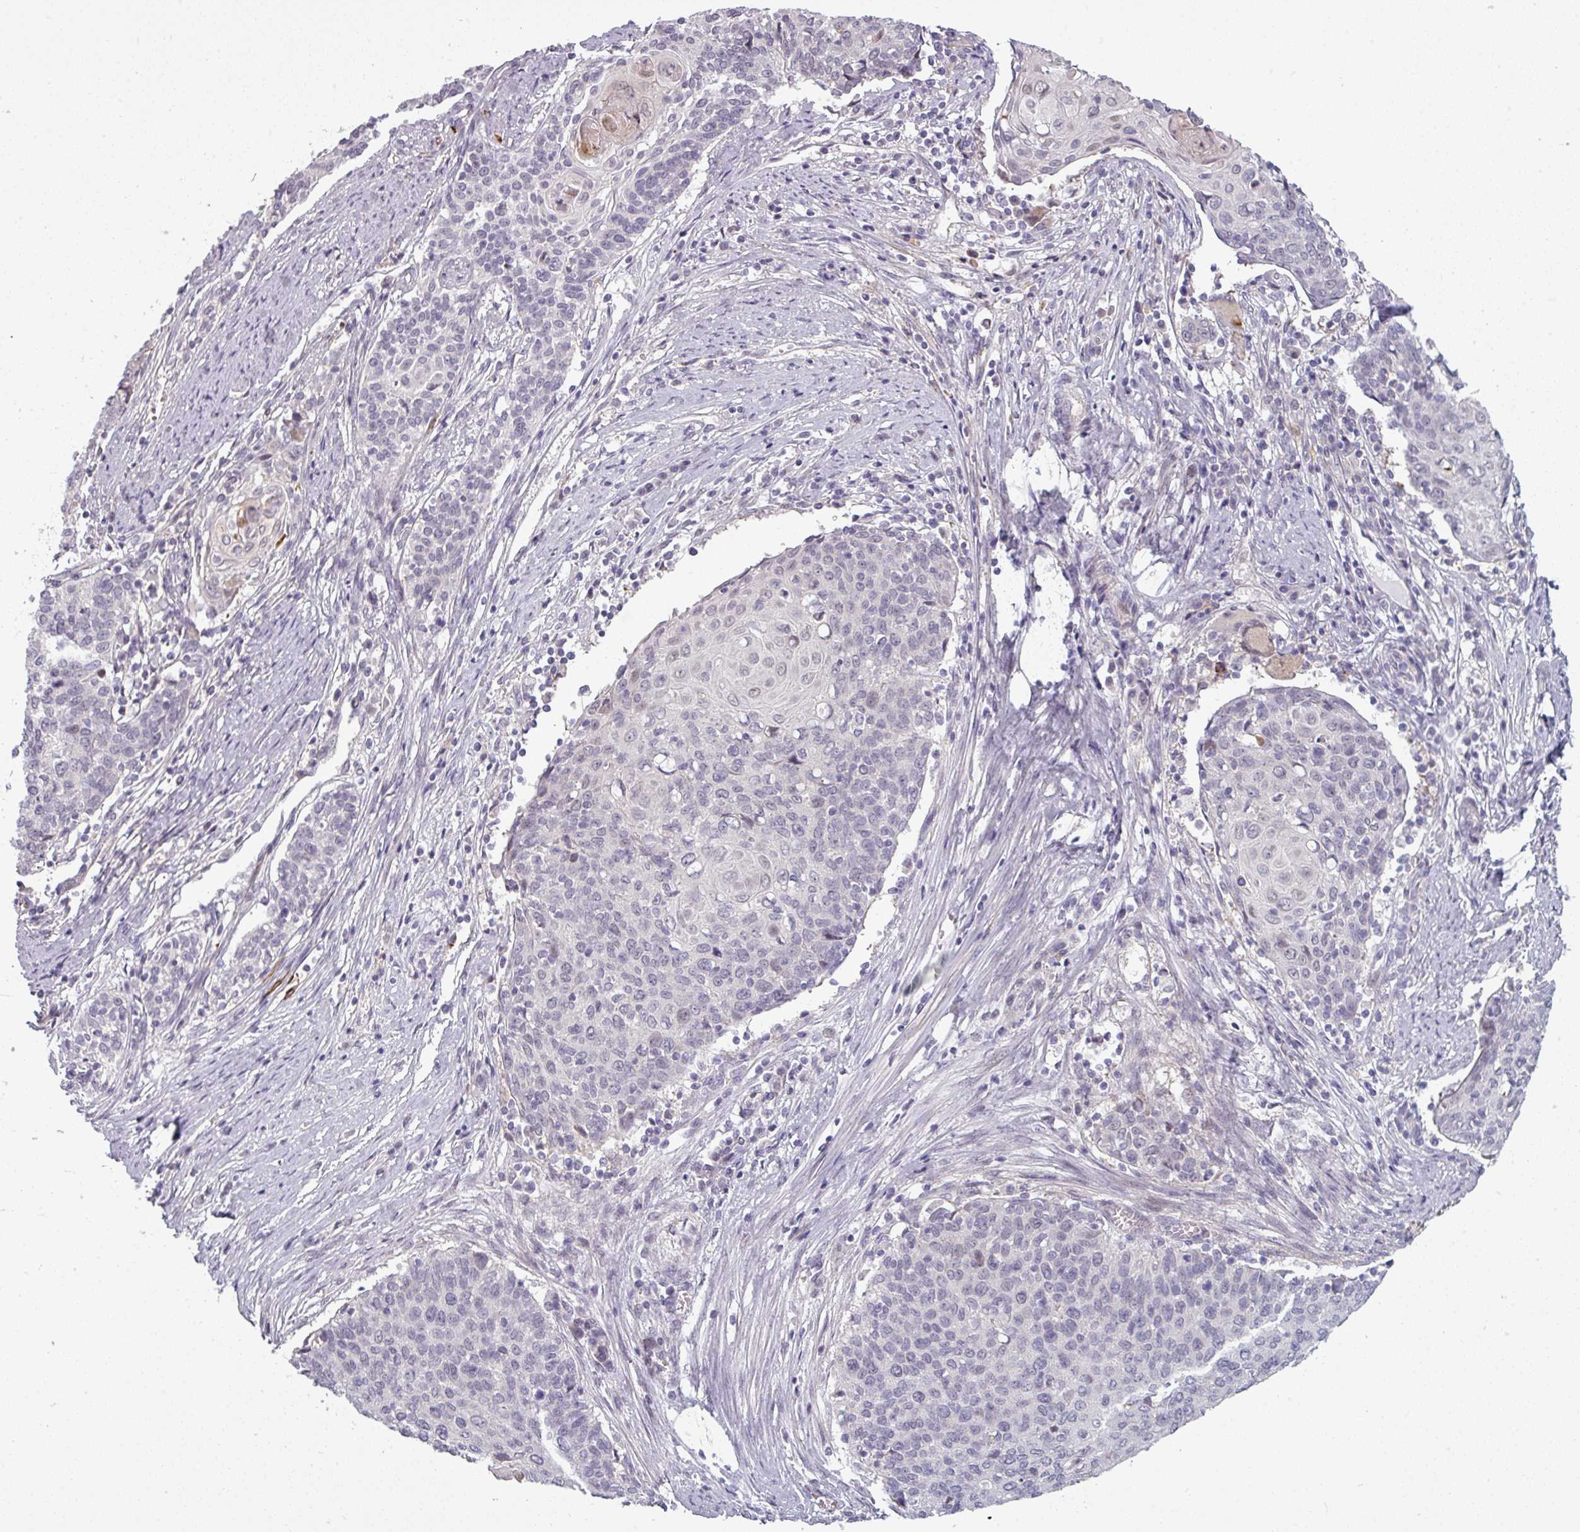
{"staining": {"intensity": "negative", "quantity": "none", "location": "none"}, "tissue": "cervical cancer", "cell_type": "Tumor cells", "image_type": "cancer", "snomed": [{"axis": "morphology", "description": "Squamous cell carcinoma, NOS"}, {"axis": "topography", "description": "Cervix"}], "caption": "This is an immunohistochemistry histopathology image of cervical squamous cell carcinoma. There is no positivity in tumor cells.", "gene": "C2orf16", "patient": {"sex": "female", "age": 39}}